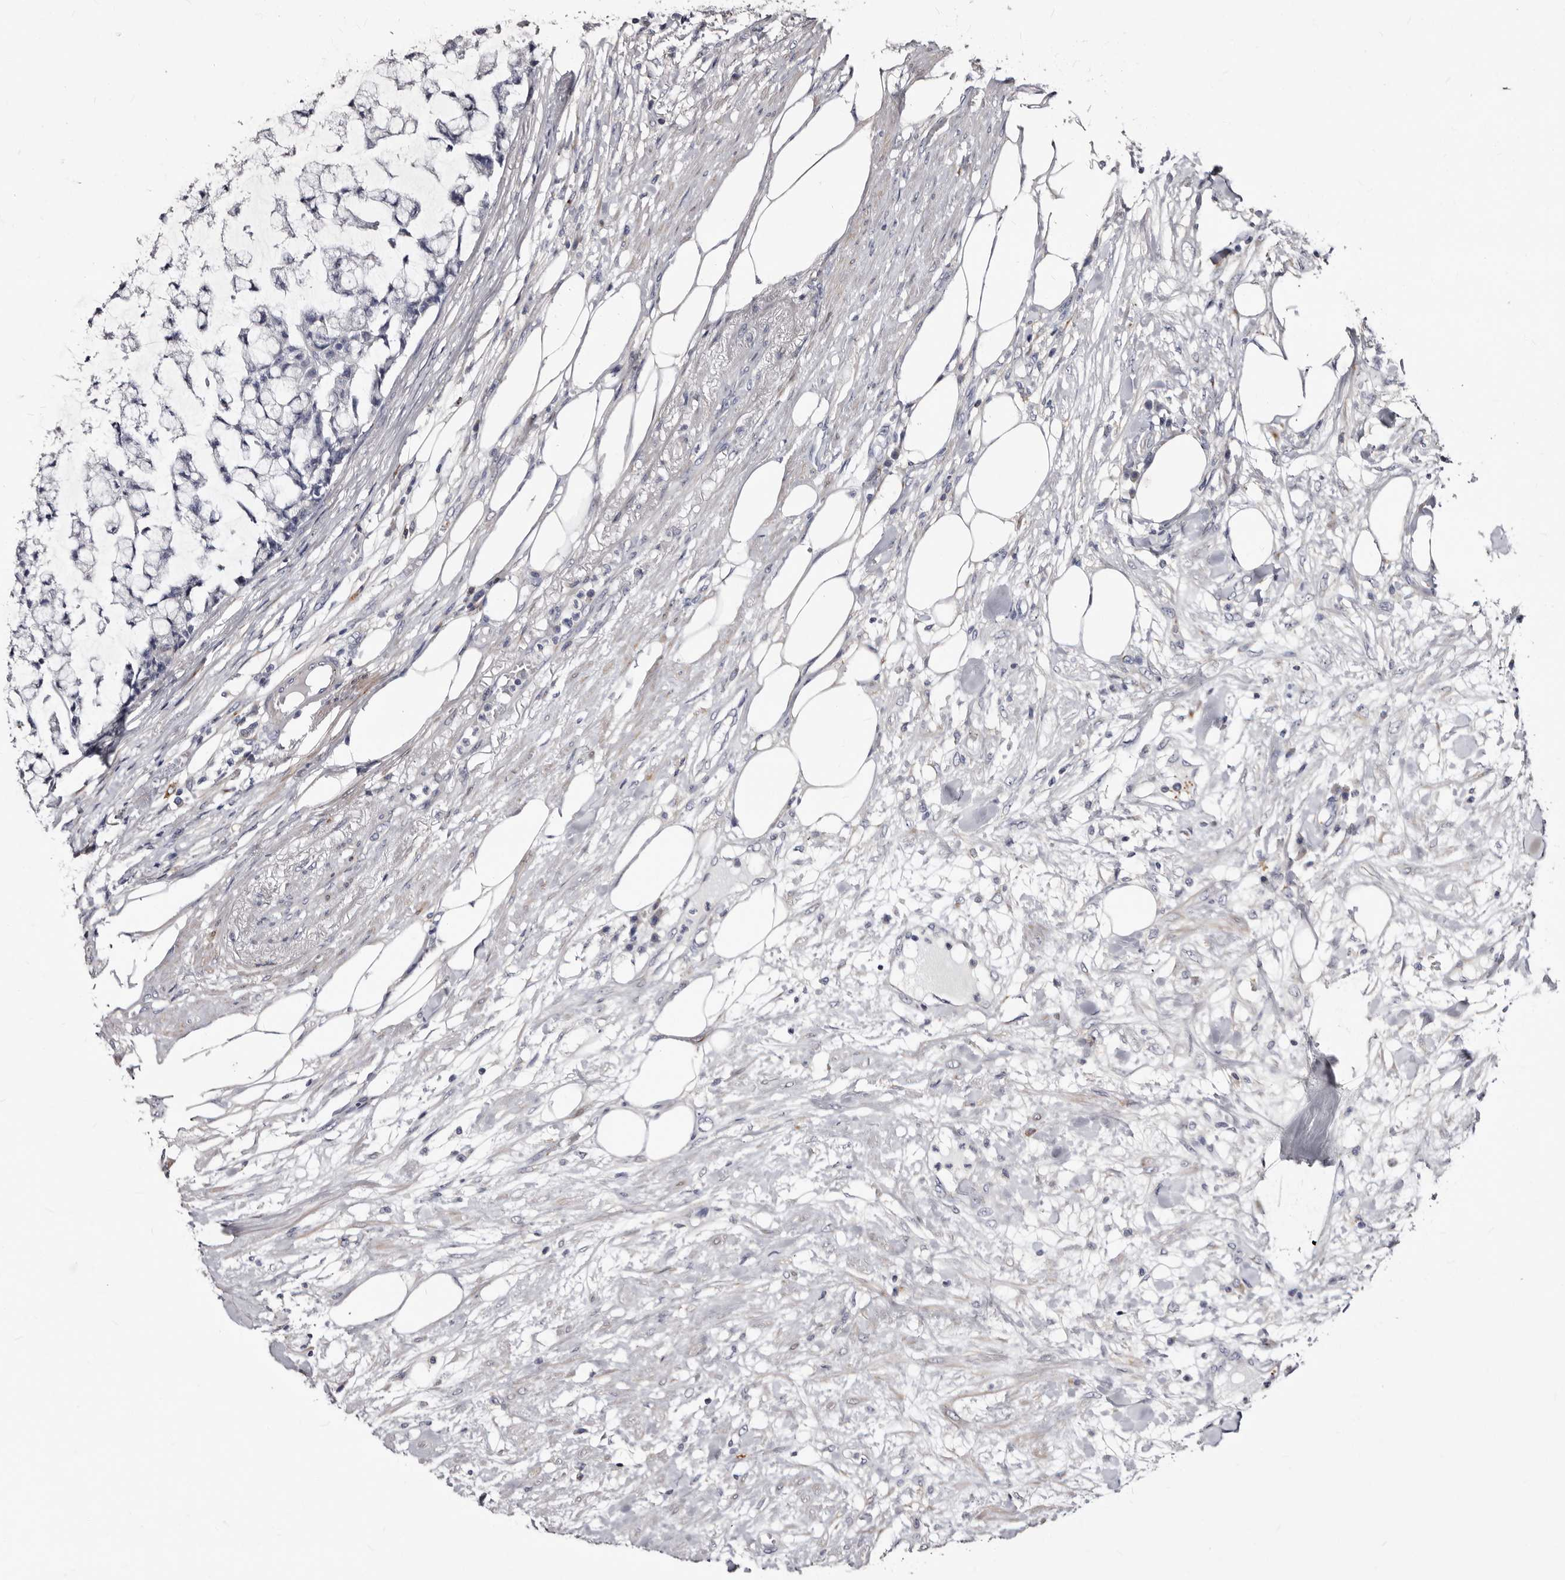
{"staining": {"intensity": "negative", "quantity": "none", "location": "none"}, "tissue": "colorectal cancer", "cell_type": "Tumor cells", "image_type": "cancer", "snomed": [{"axis": "morphology", "description": "Adenocarcinoma, NOS"}, {"axis": "topography", "description": "Colon"}], "caption": "Immunohistochemistry (IHC) of colorectal adenocarcinoma demonstrates no positivity in tumor cells.", "gene": "AUNIP", "patient": {"sex": "female", "age": 84}}